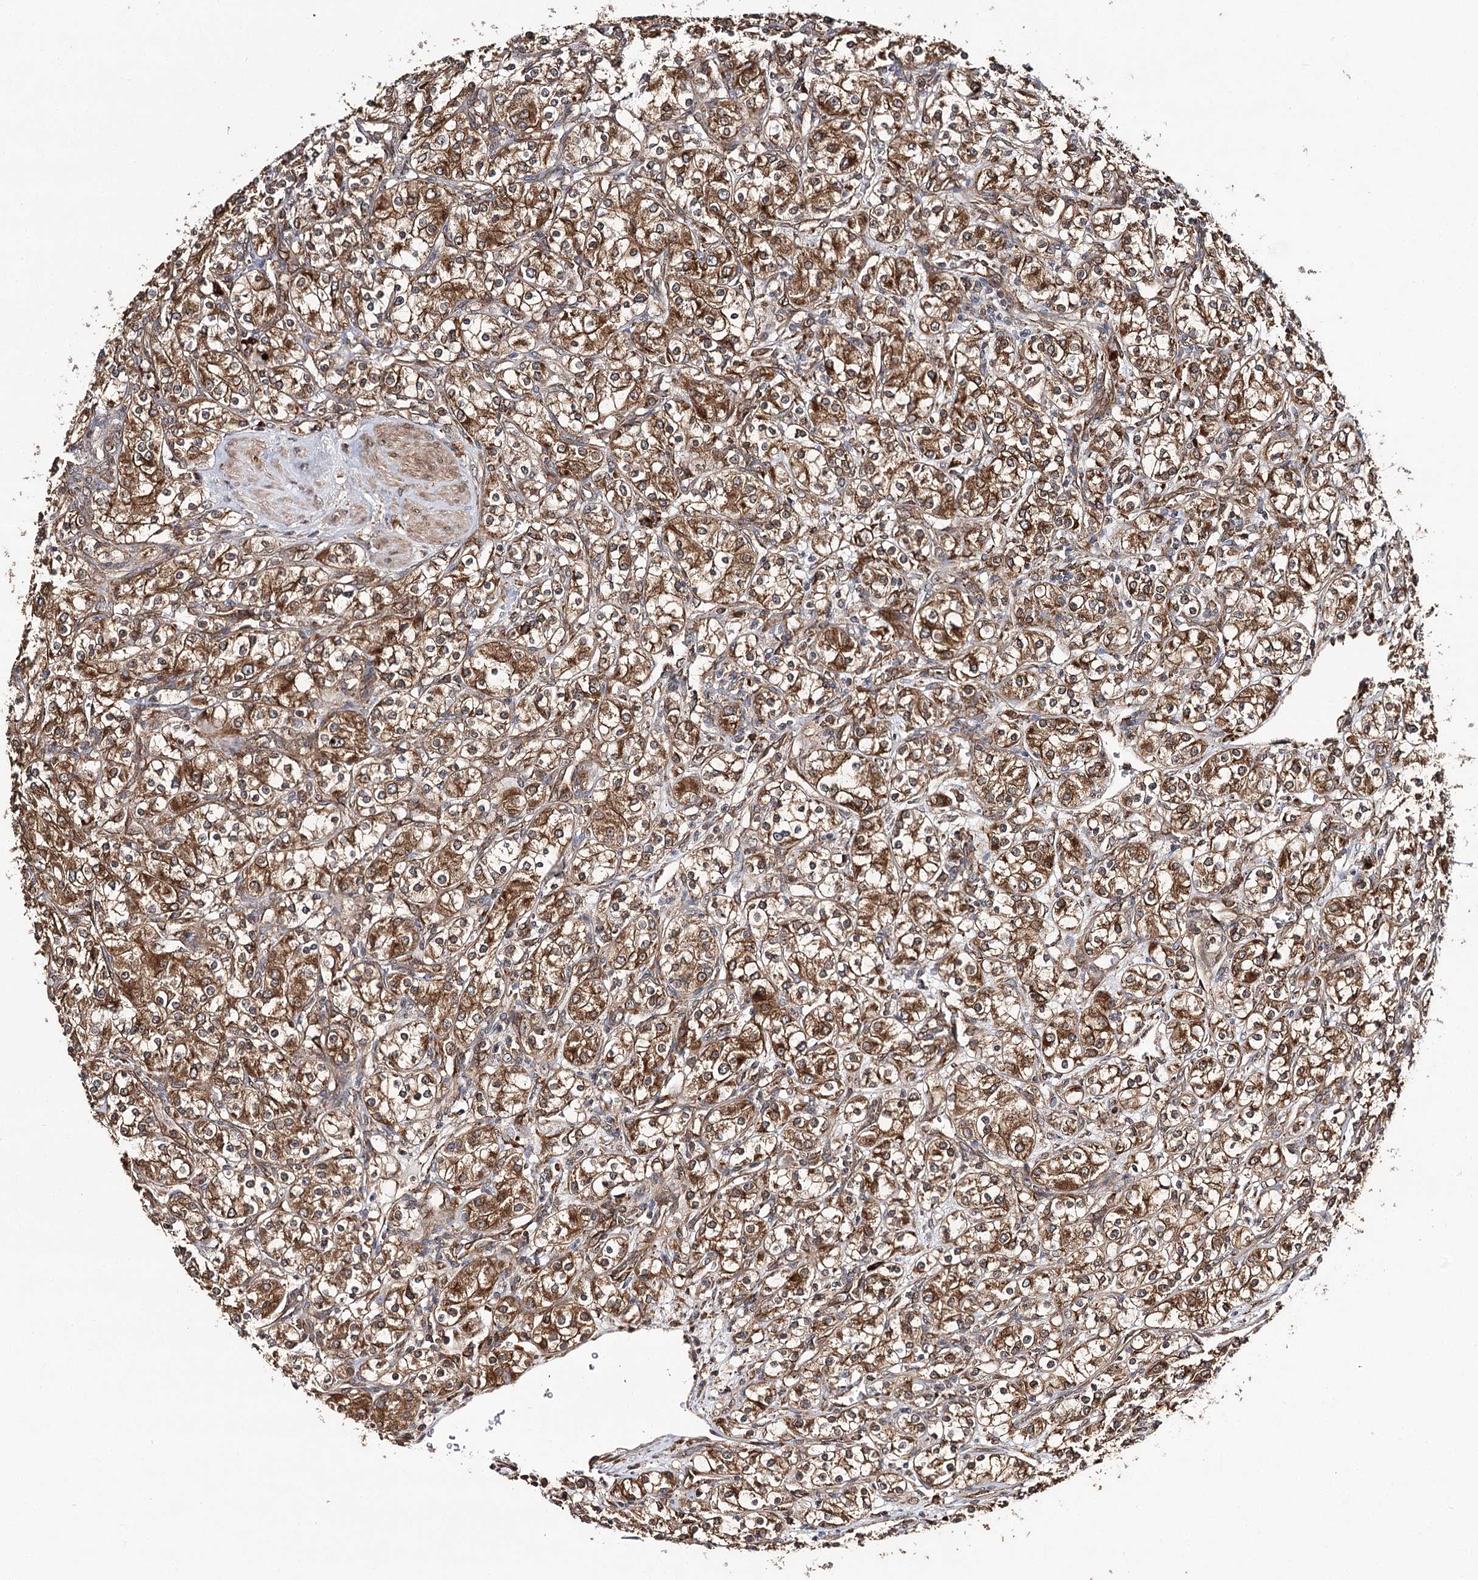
{"staining": {"intensity": "moderate", "quantity": ">75%", "location": "cytoplasmic/membranous"}, "tissue": "renal cancer", "cell_type": "Tumor cells", "image_type": "cancer", "snomed": [{"axis": "morphology", "description": "Adenocarcinoma, NOS"}, {"axis": "topography", "description": "Kidney"}], "caption": "A micrograph of renal adenocarcinoma stained for a protein demonstrates moderate cytoplasmic/membranous brown staining in tumor cells.", "gene": "DNAJB14", "patient": {"sex": "male", "age": 77}}